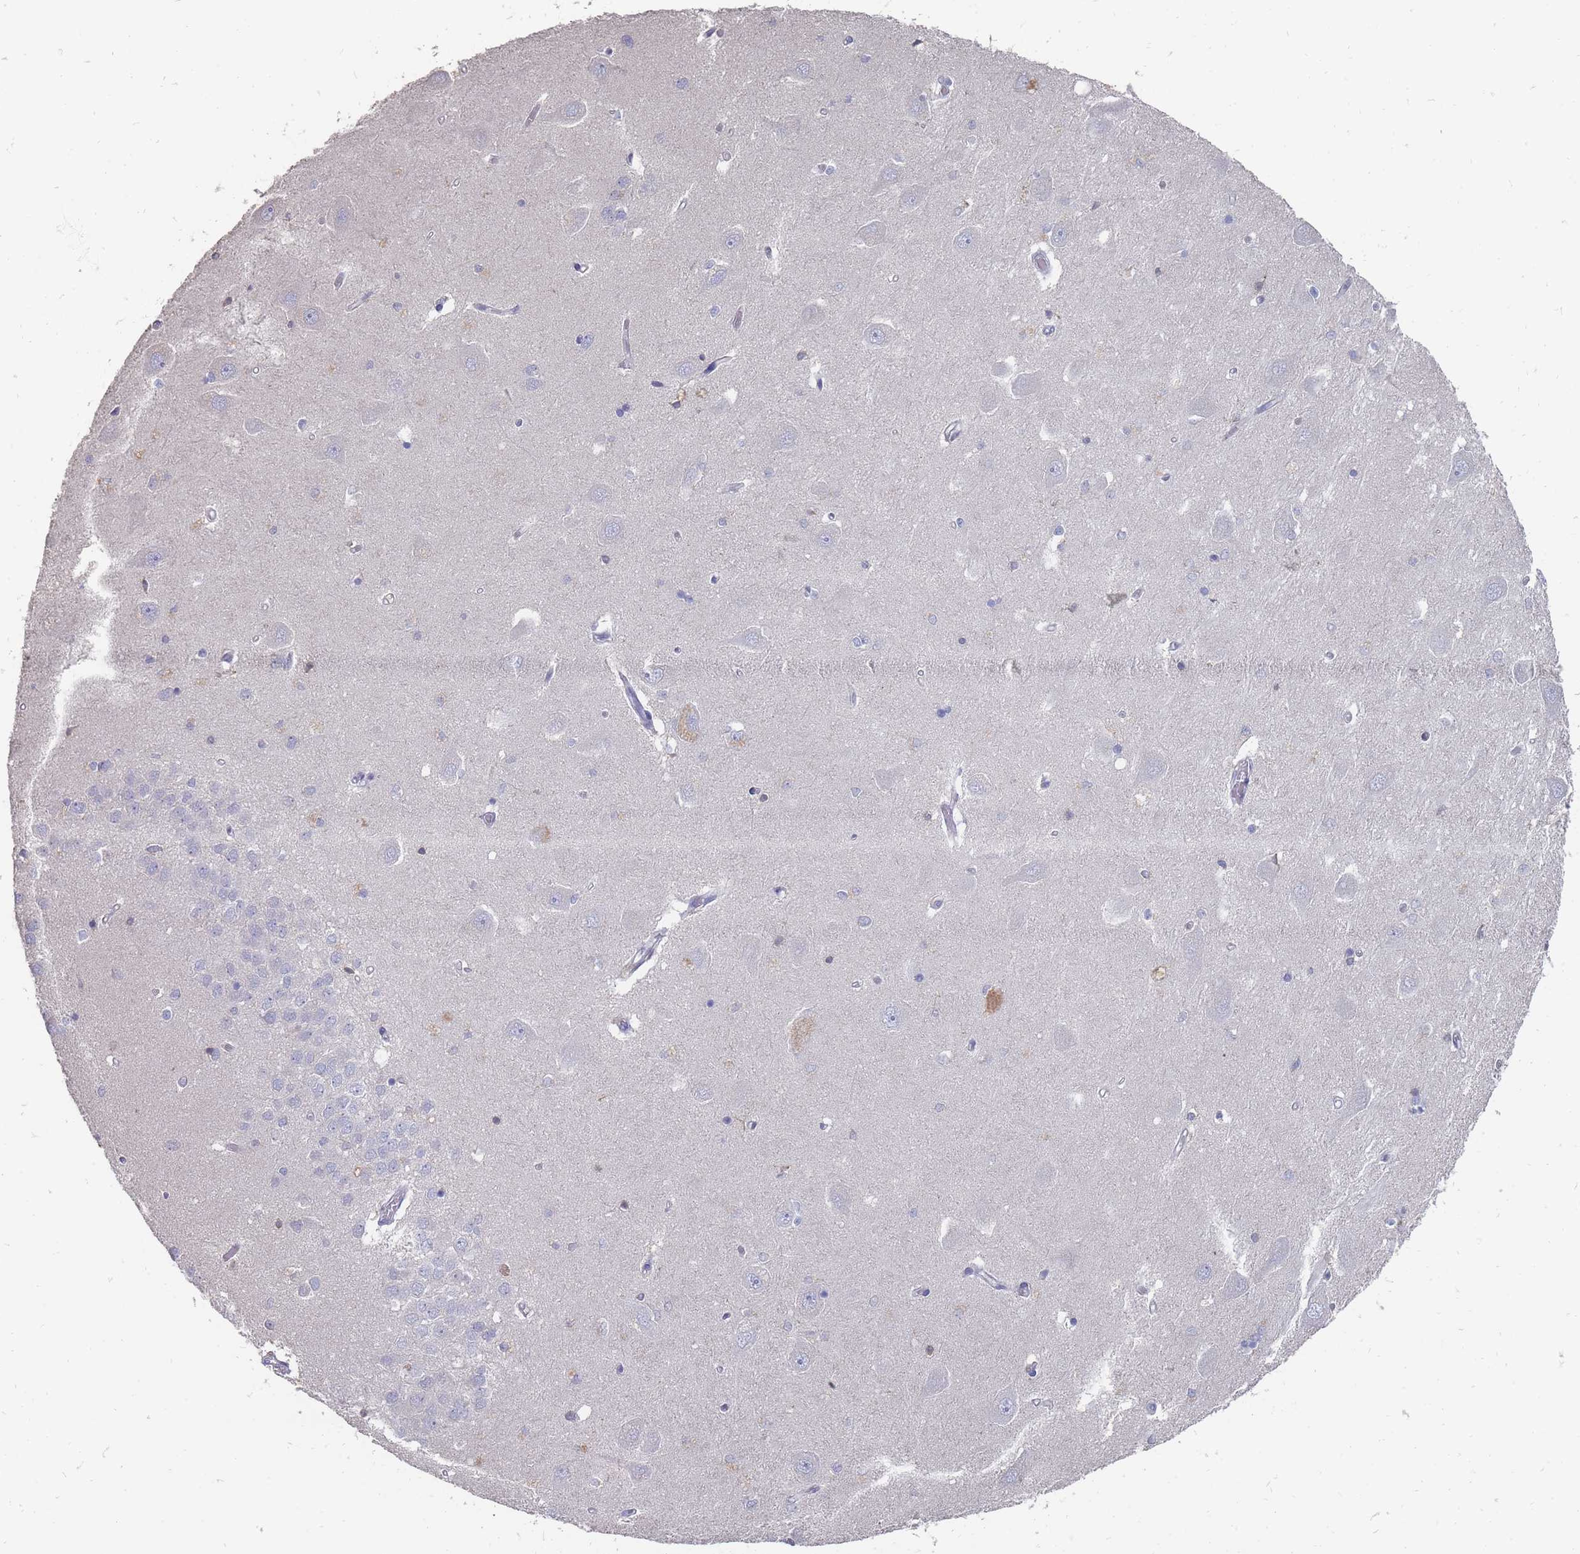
{"staining": {"intensity": "negative", "quantity": "none", "location": "none"}, "tissue": "hippocampus", "cell_type": "Glial cells", "image_type": "normal", "snomed": [{"axis": "morphology", "description": "Normal tissue, NOS"}, {"axis": "topography", "description": "Hippocampus"}], "caption": "A high-resolution photomicrograph shows IHC staining of unremarkable hippocampus, which exhibits no significant expression in glial cells.", "gene": "OTULINL", "patient": {"sex": "male", "age": 45}}